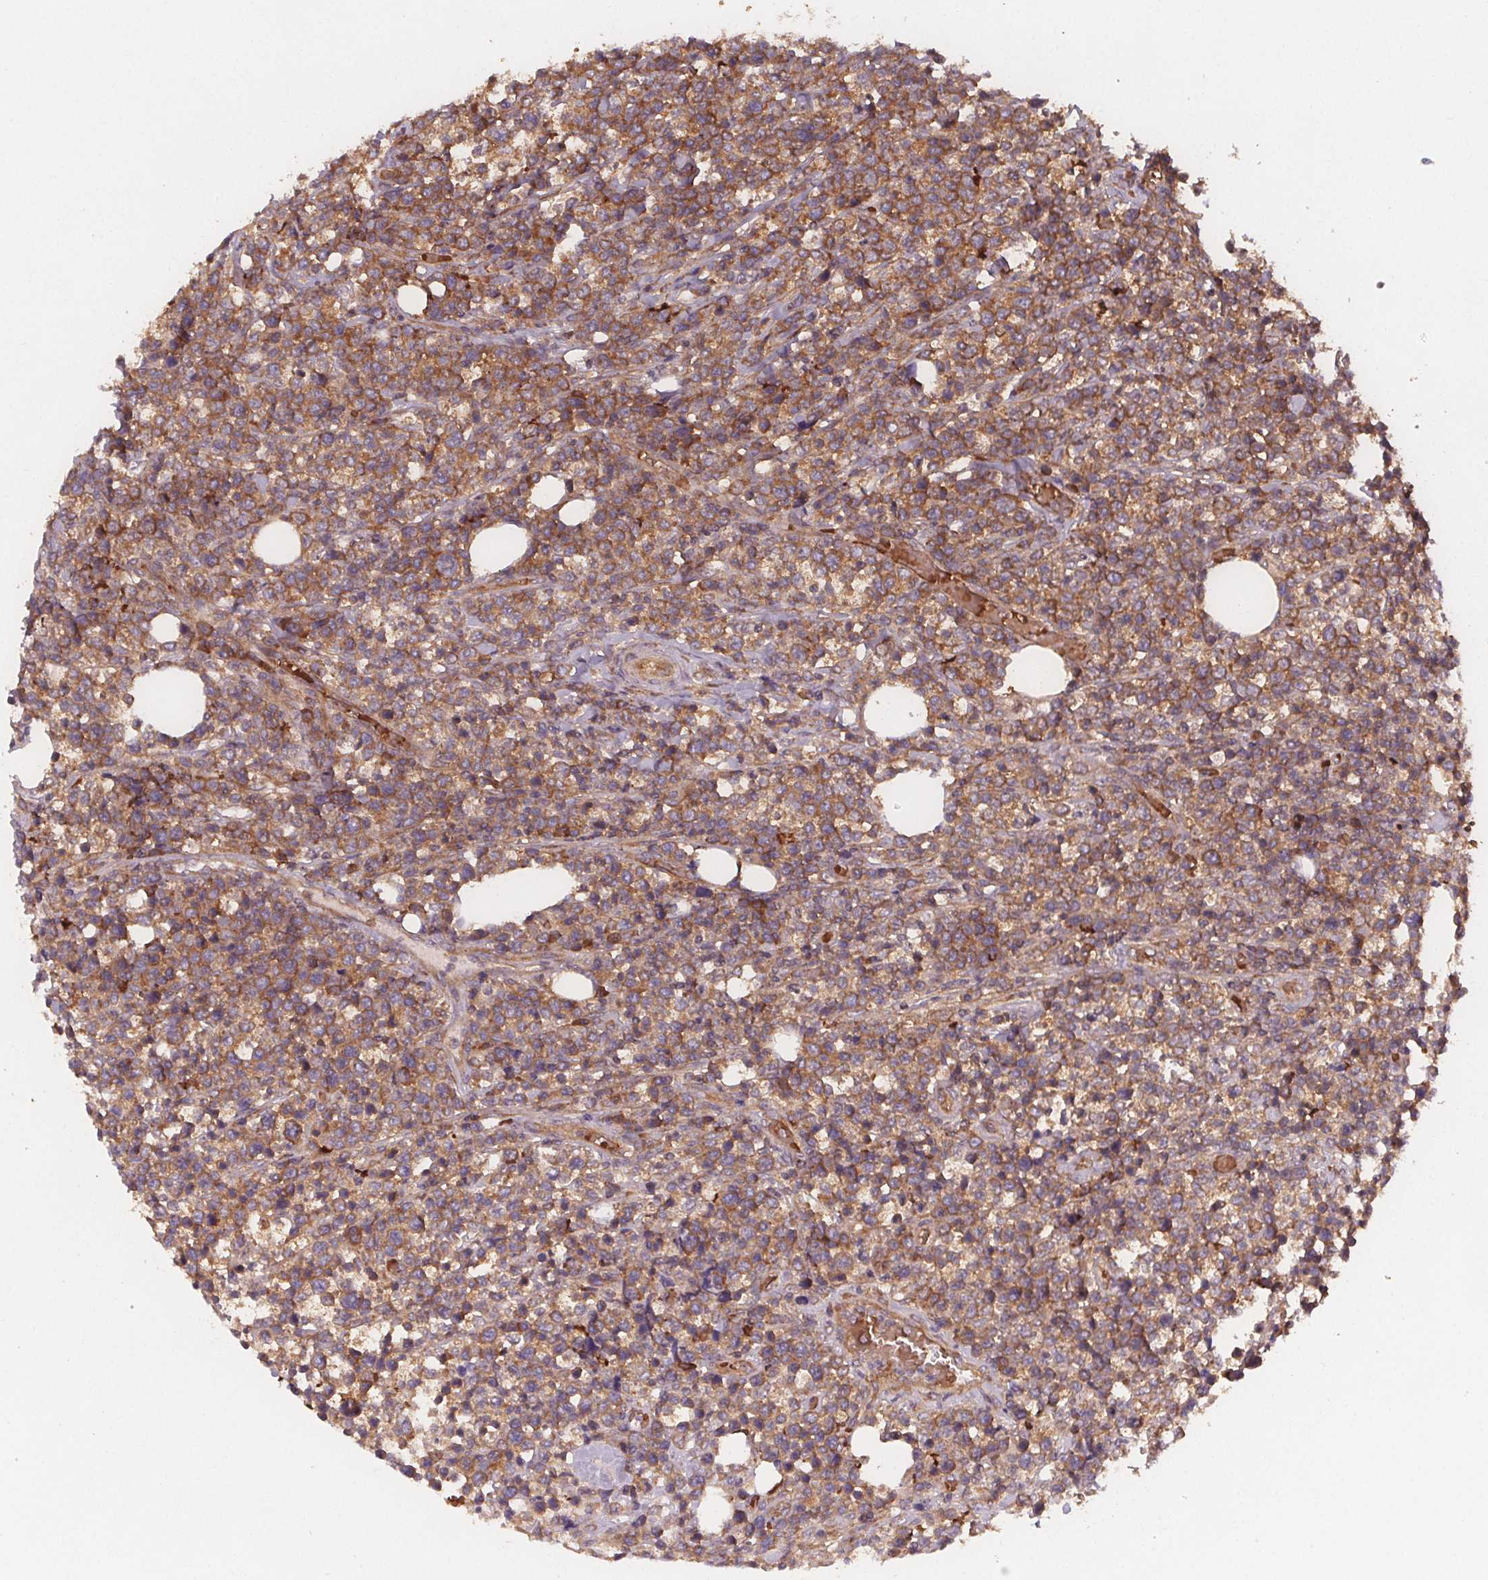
{"staining": {"intensity": "moderate", "quantity": ">75%", "location": "cytoplasmic/membranous"}, "tissue": "lymphoma", "cell_type": "Tumor cells", "image_type": "cancer", "snomed": [{"axis": "morphology", "description": "Malignant lymphoma, non-Hodgkin's type, High grade"}, {"axis": "topography", "description": "Soft tissue"}], "caption": "Protein staining of high-grade malignant lymphoma, non-Hodgkin's type tissue shows moderate cytoplasmic/membranous staining in approximately >75% of tumor cells.", "gene": "EIF3D", "patient": {"sex": "female", "age": 56}}